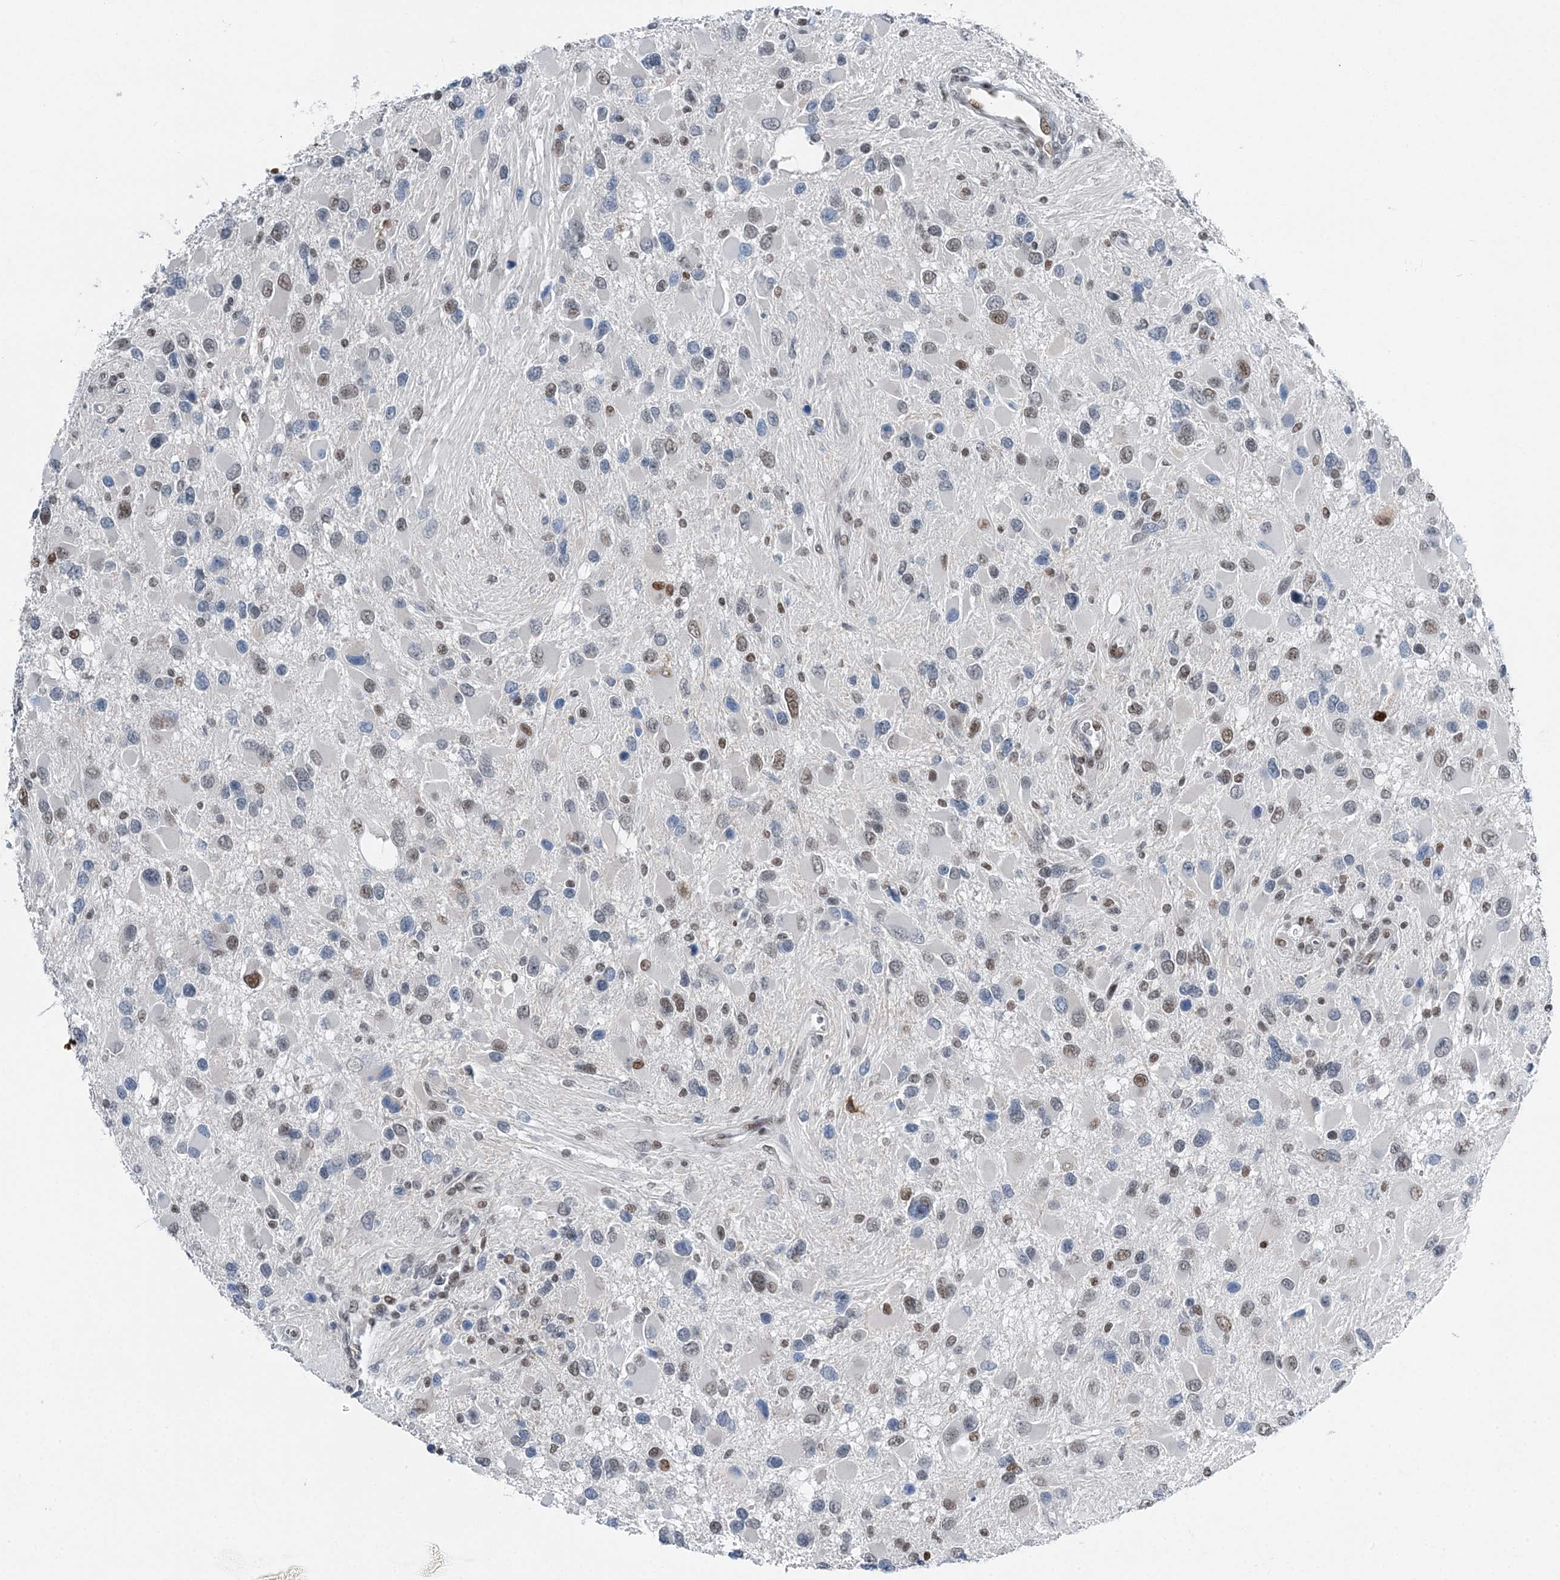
{"staining": {"intensity": "moderate", "quantity": "<25%", "location": "nuclear"}, "tissue": "glioma", "cell_type": "Tumor cells", "image_type": "cancer", "snomed": [{"axis": "morphology", "description": "Glioma, malignant, High grade"}, {"axis": "topography", "description": "Brain"}], "caption": "Protein staining by immunohistochemistry (IHC) displays moderate nuclear staining in approximately <25% of tumor cells in malignant high-grade glioma. Nuclei are stained in blue.", "gene": "HAT1", "patient": {"sex": "male", "age": 53}}